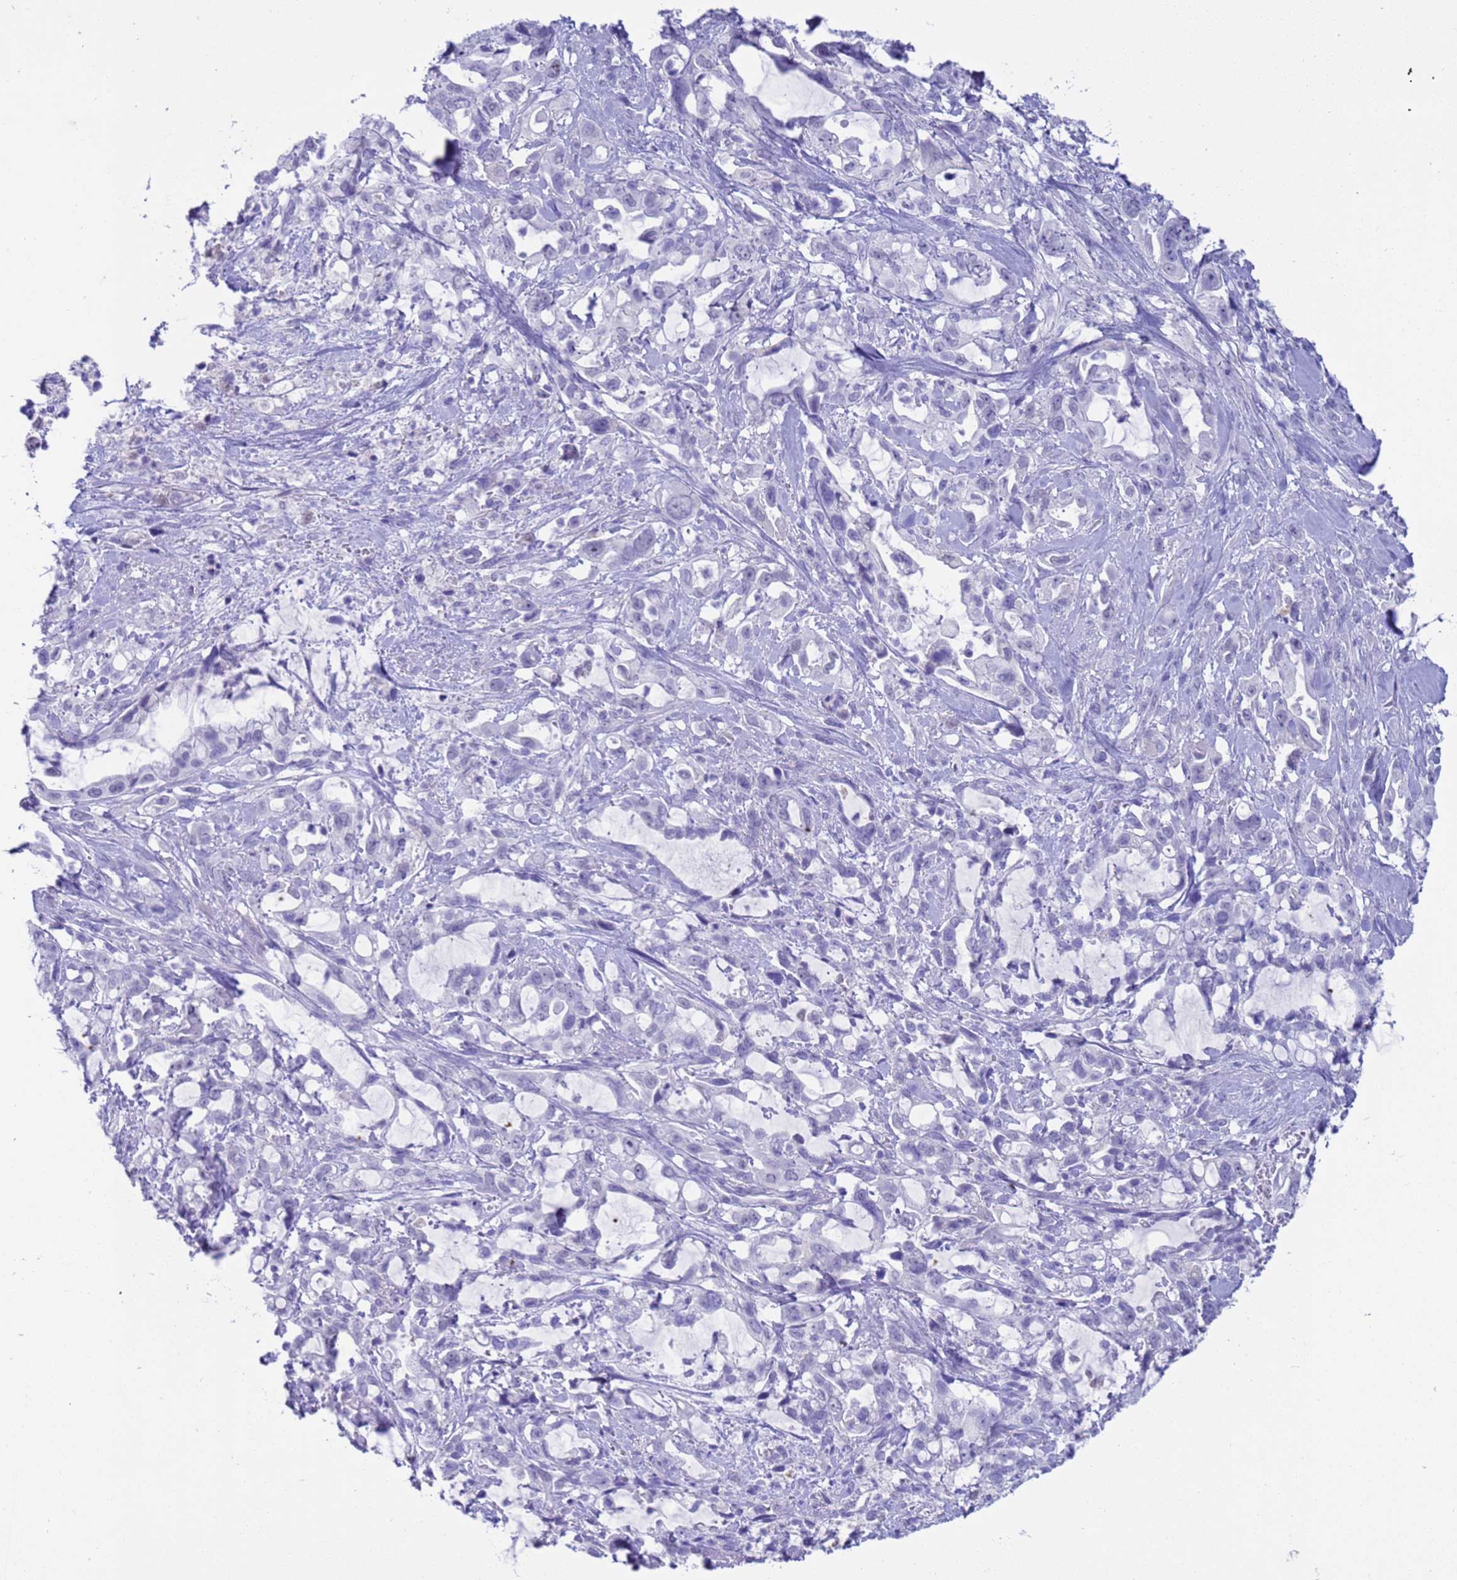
{"staining": {"intensity": "negative", "quantity": "none", "location": "none"}, "tissue": "pancreatic cancer", "cell_type": "Tumor cells", "image_type": "cancer", "snomed": [{"axis": "morphology", "description": "Adenocarcinoma, NOS"}, {"axis": "topography", "description": "Pancreas"}], "caption": "Immunohistochemical staining of human pancreatic cancer shows no significant positivity in tumor cells.", "gene": "CKM", "patient": {"sex": "female", "age": 61}}